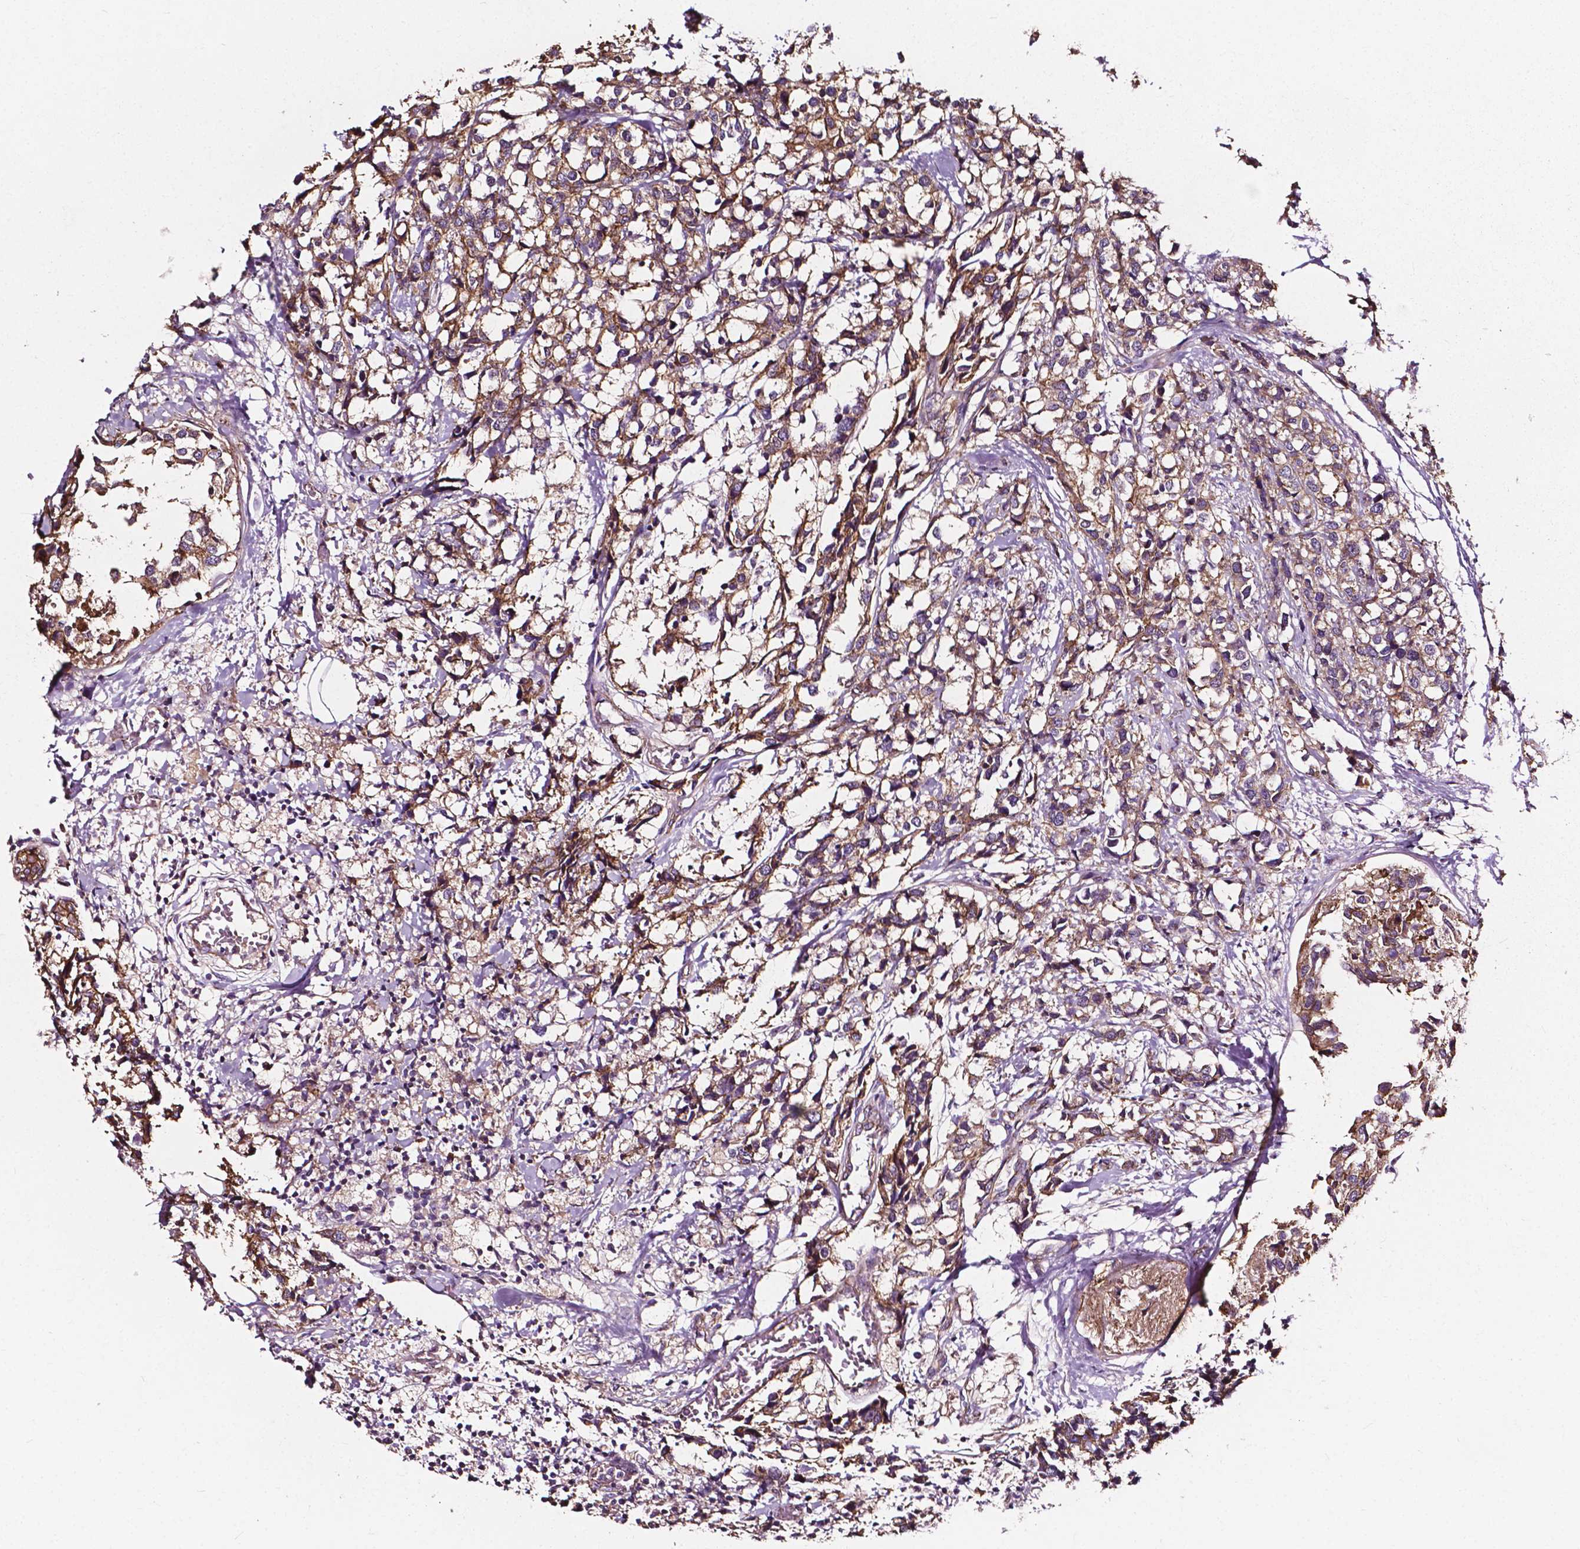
{"staining": {"intensity": "moderate", "quantity": ">75%", "location": "cytoplasmic/membranous"}, "tissue": "breast cancer", "cell_type": "Tumor cells", "image_type": "cancer", "snomed": [{"axis": "morphology", "description": "Lobular carcinoma"}, {"axis": "topography", "description": "Breast"}], "caption": "Protein analysis of breast lobular carcinoma tissue demonstrates moderate cytoplasmic/membranous positivity in approximately >75% of tumor cells.", "gene": "ATG16L1", "patient": {"sex": "female", "age": 59}}